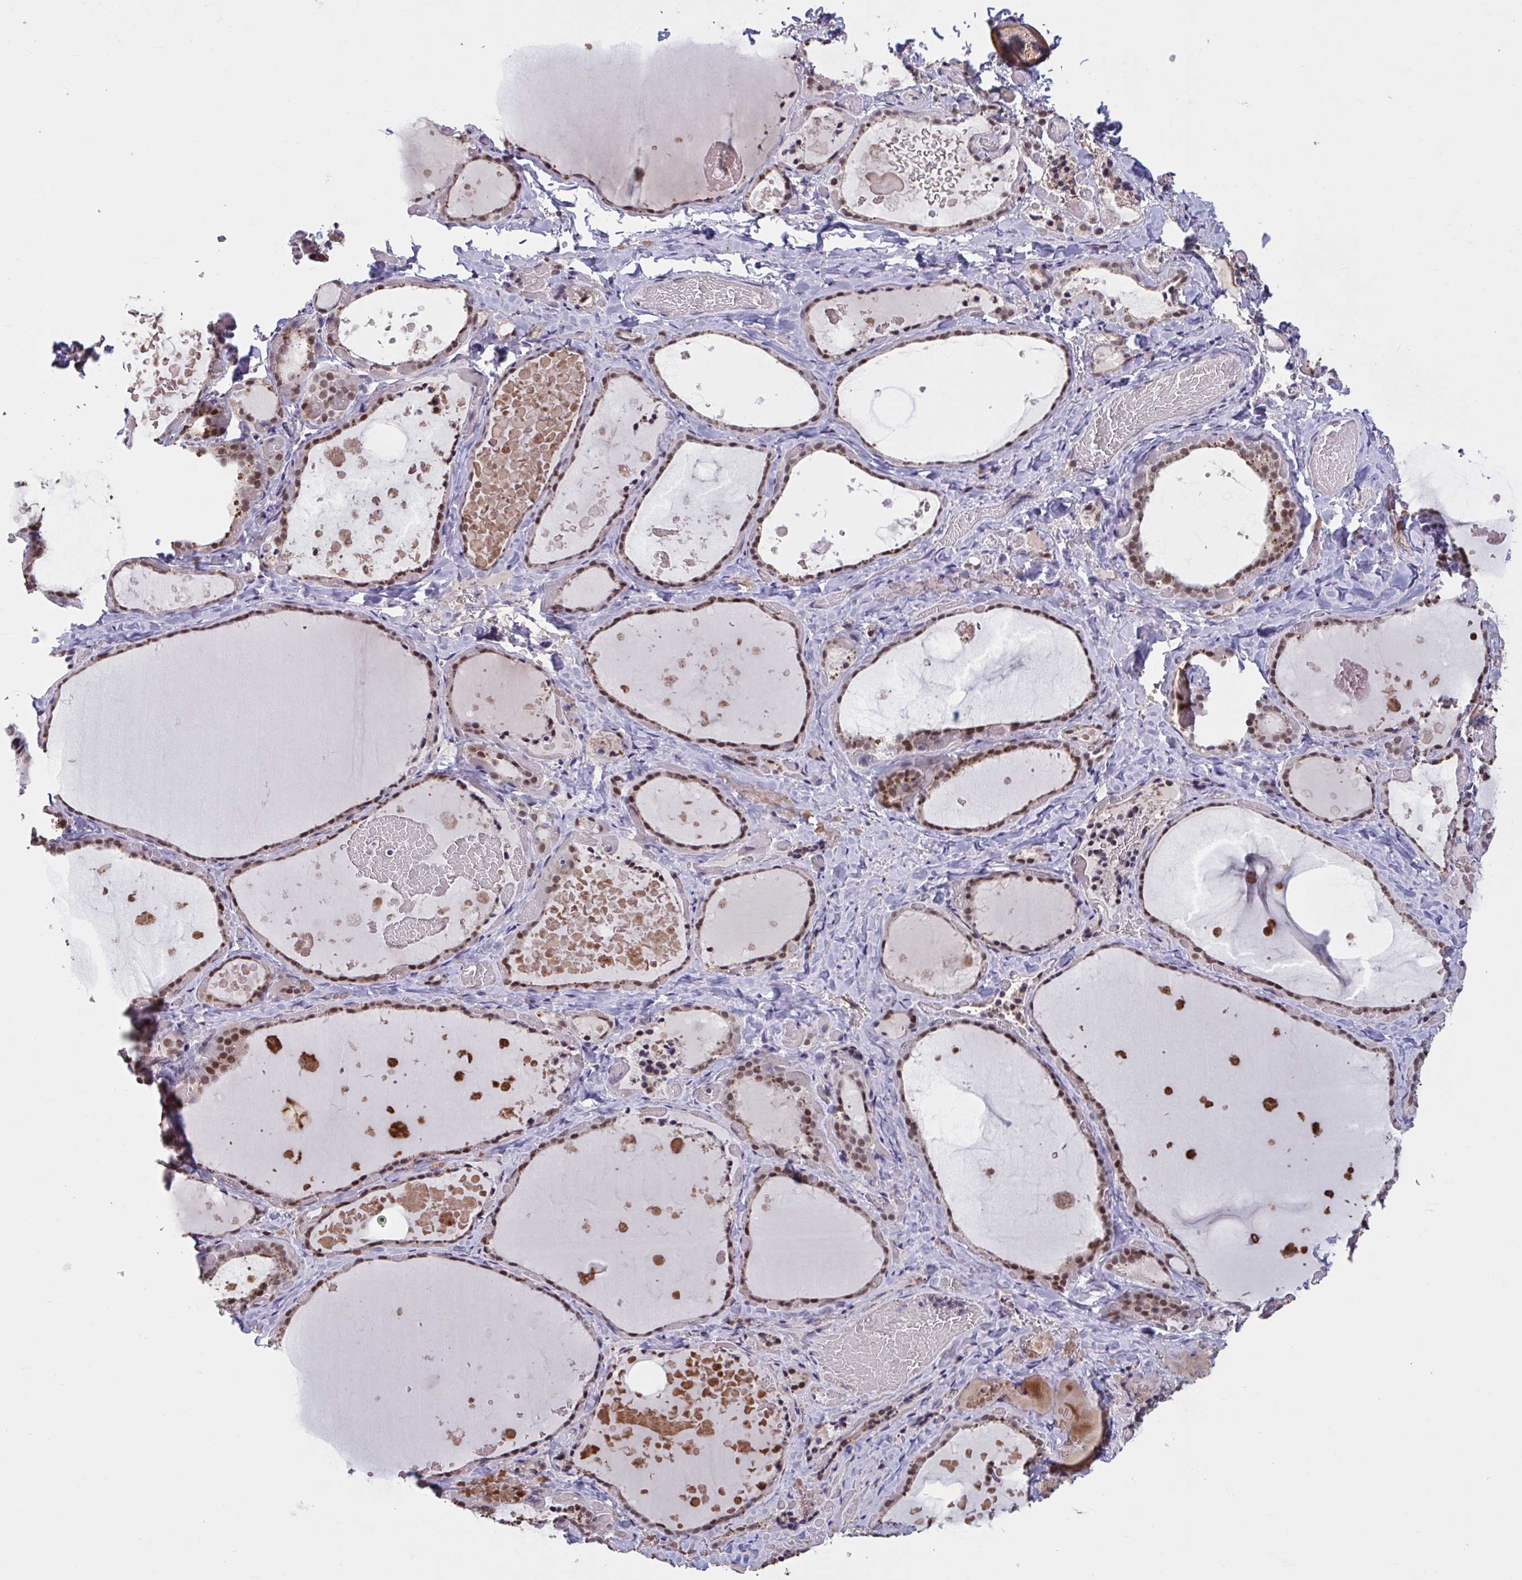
{"staining": {"intensity": "moderate", "quantity": ">75%", "location": "nuclear"}, "tissue": "thyroid gland", "cell_type": "Glandular cells", "image_type": "normal", "snomed": [{"axis": "morphology", "description": "Normal tissue, NOS"}, {"axis": "topography", "description": "Thyroid gland"}], "caption": "Immunohistochemistry (IHC) (DAB) staining of normal thyroid gland demonstrates moderate nuclear protein expression in approximately >75% of glandular cells.", "gene": "ZNF414", "patient": {"sex": "female", "age": 56}}